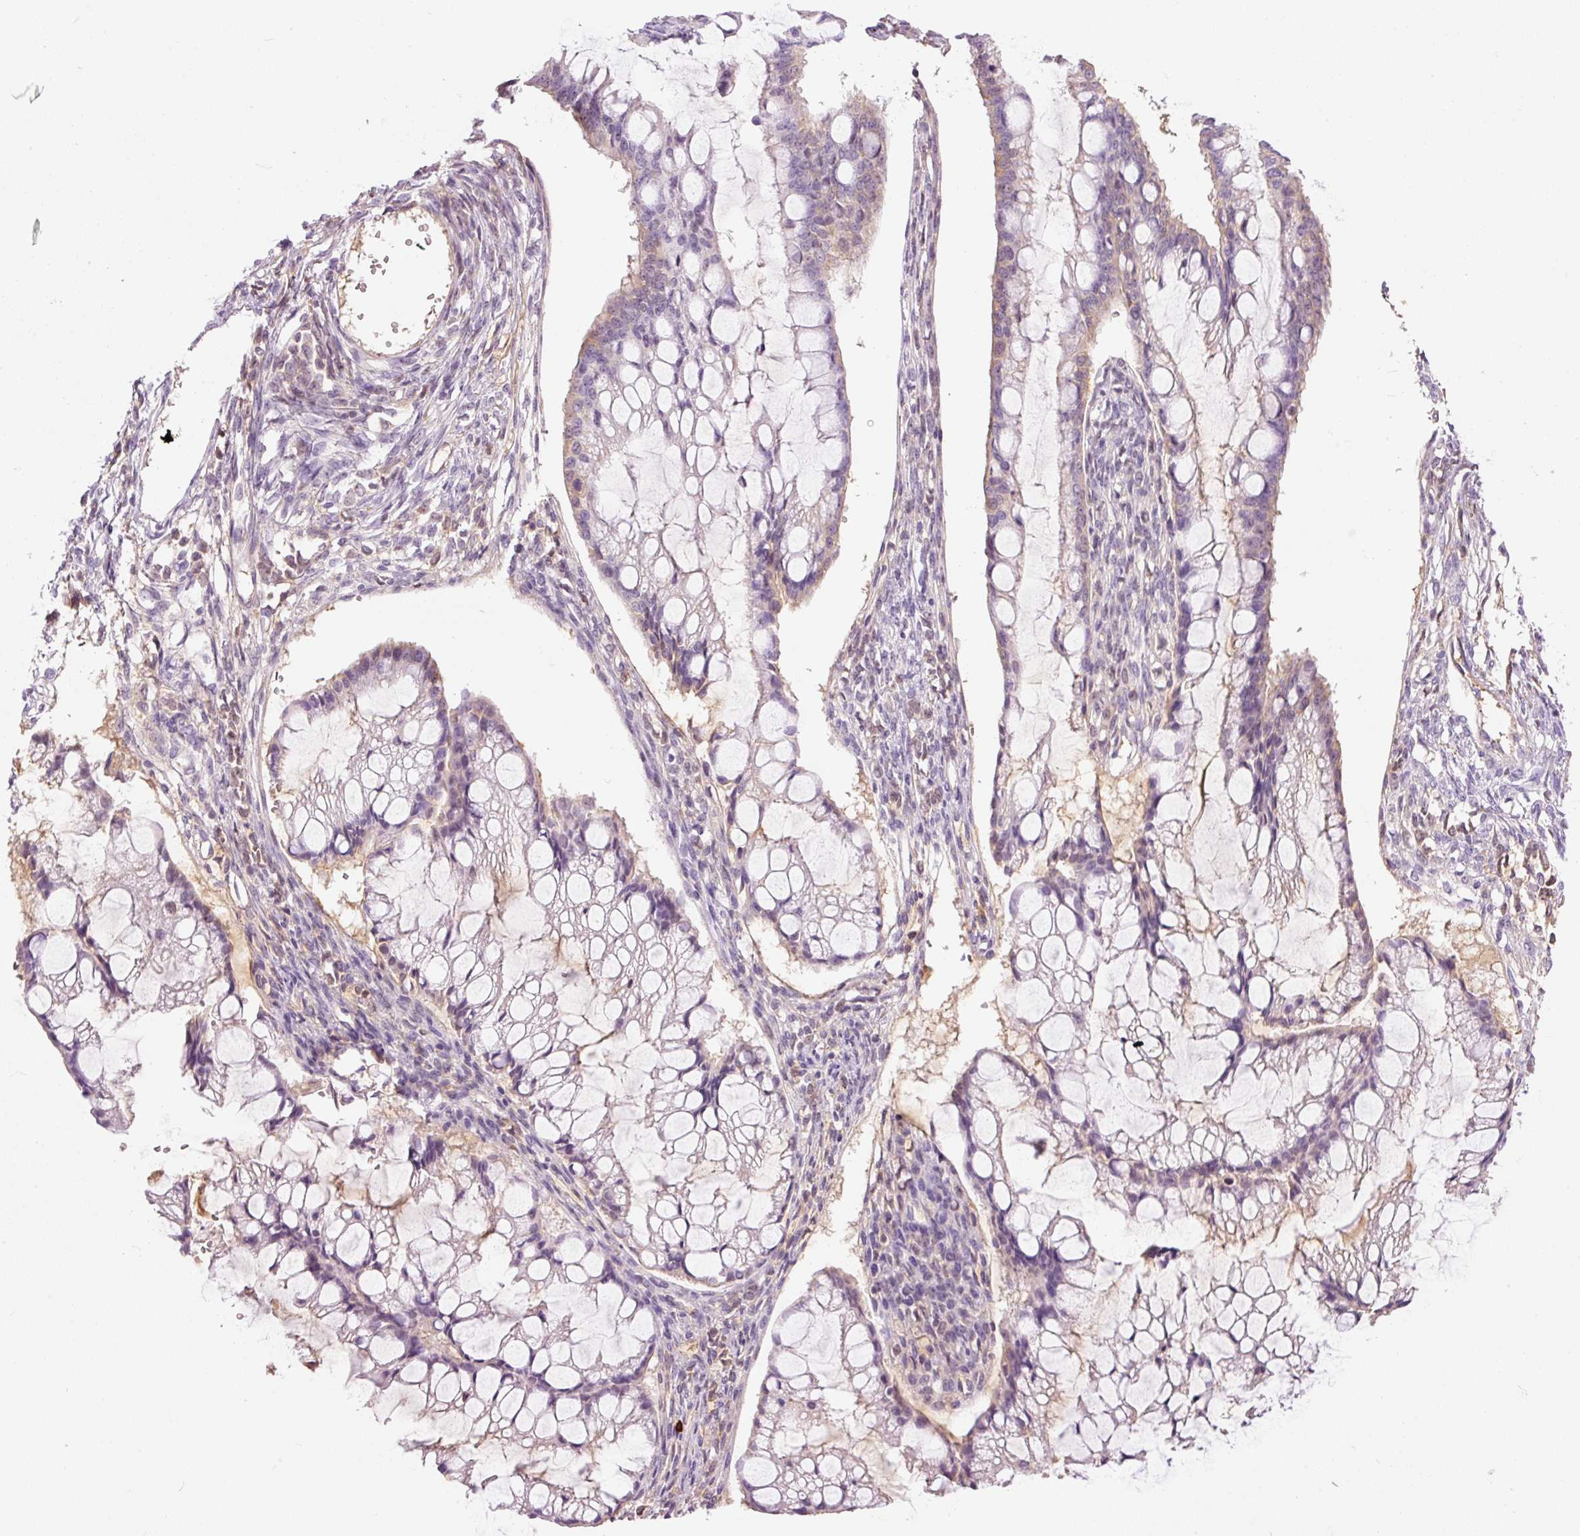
{"staining": {"intensity": "weak", "quantity": "<25%", "location": "cytoplasmic/membranous"}, "tissue": "ovarian cancer", "cell_type": "Tumor cells", "image_type": "cancer", "snomed": [{"axis": "morphology", "description": "Cystadenocarcinoma, mucinous, NOS"}, {"axis": "topography", "description": "Ovary"}], "caption": "There is no significant expression in tumor cells of mucinous cystadenocarcinoma (ovarian). (Stains: DAB (3,3'-diaminobenzidine) IHC with hematoxylin counter stain, Microscopy: brightfield microscopy at high magnification).", "gene": "PRPF38B", "patient": {"sex": "female", "age": 73}}